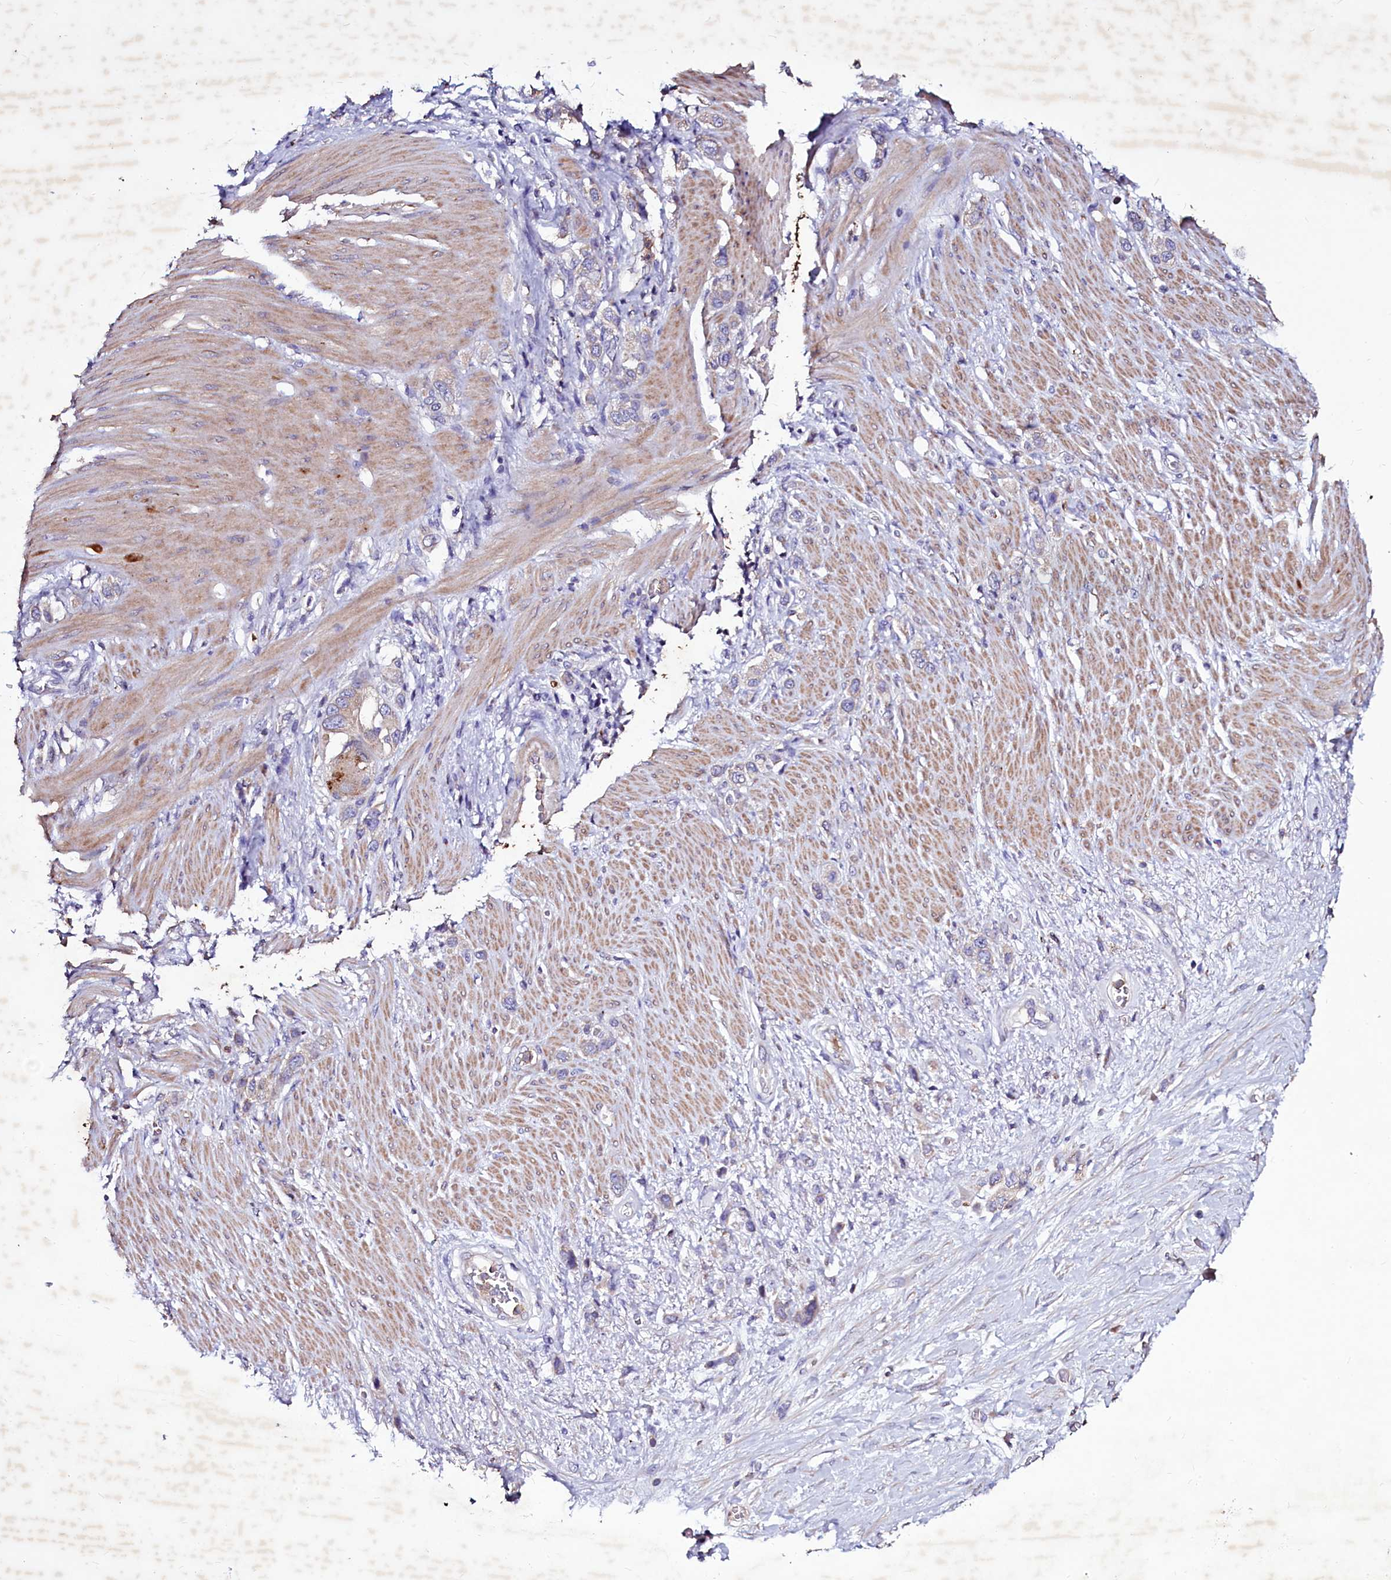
{"staining": {"intensity": "weak", "quantity": "<25%", "location": "cytoplasmic/membranous"}, "tissue": "stomach cancer", "cell_type": "Tumor cells", "image_type": "cancer", "snomed": [{"axis": "morphology", "description": "Adenocarcinoma, NOS"}, {"axis": "morphology", "description": "Adenocarcinoma, High grade"}, {"axis": "topography", "description": "Stomach, upper"}, {"axis": "topography", "description": "Stomach, lower"}], "caption": "This is an immunohistochemistry (IHC) micrograph of stomach adenocarcinoma. There is no positivity in tumor cells.", "gene": "SELENOT", "patient": {"sex": "female", "age": 65}}